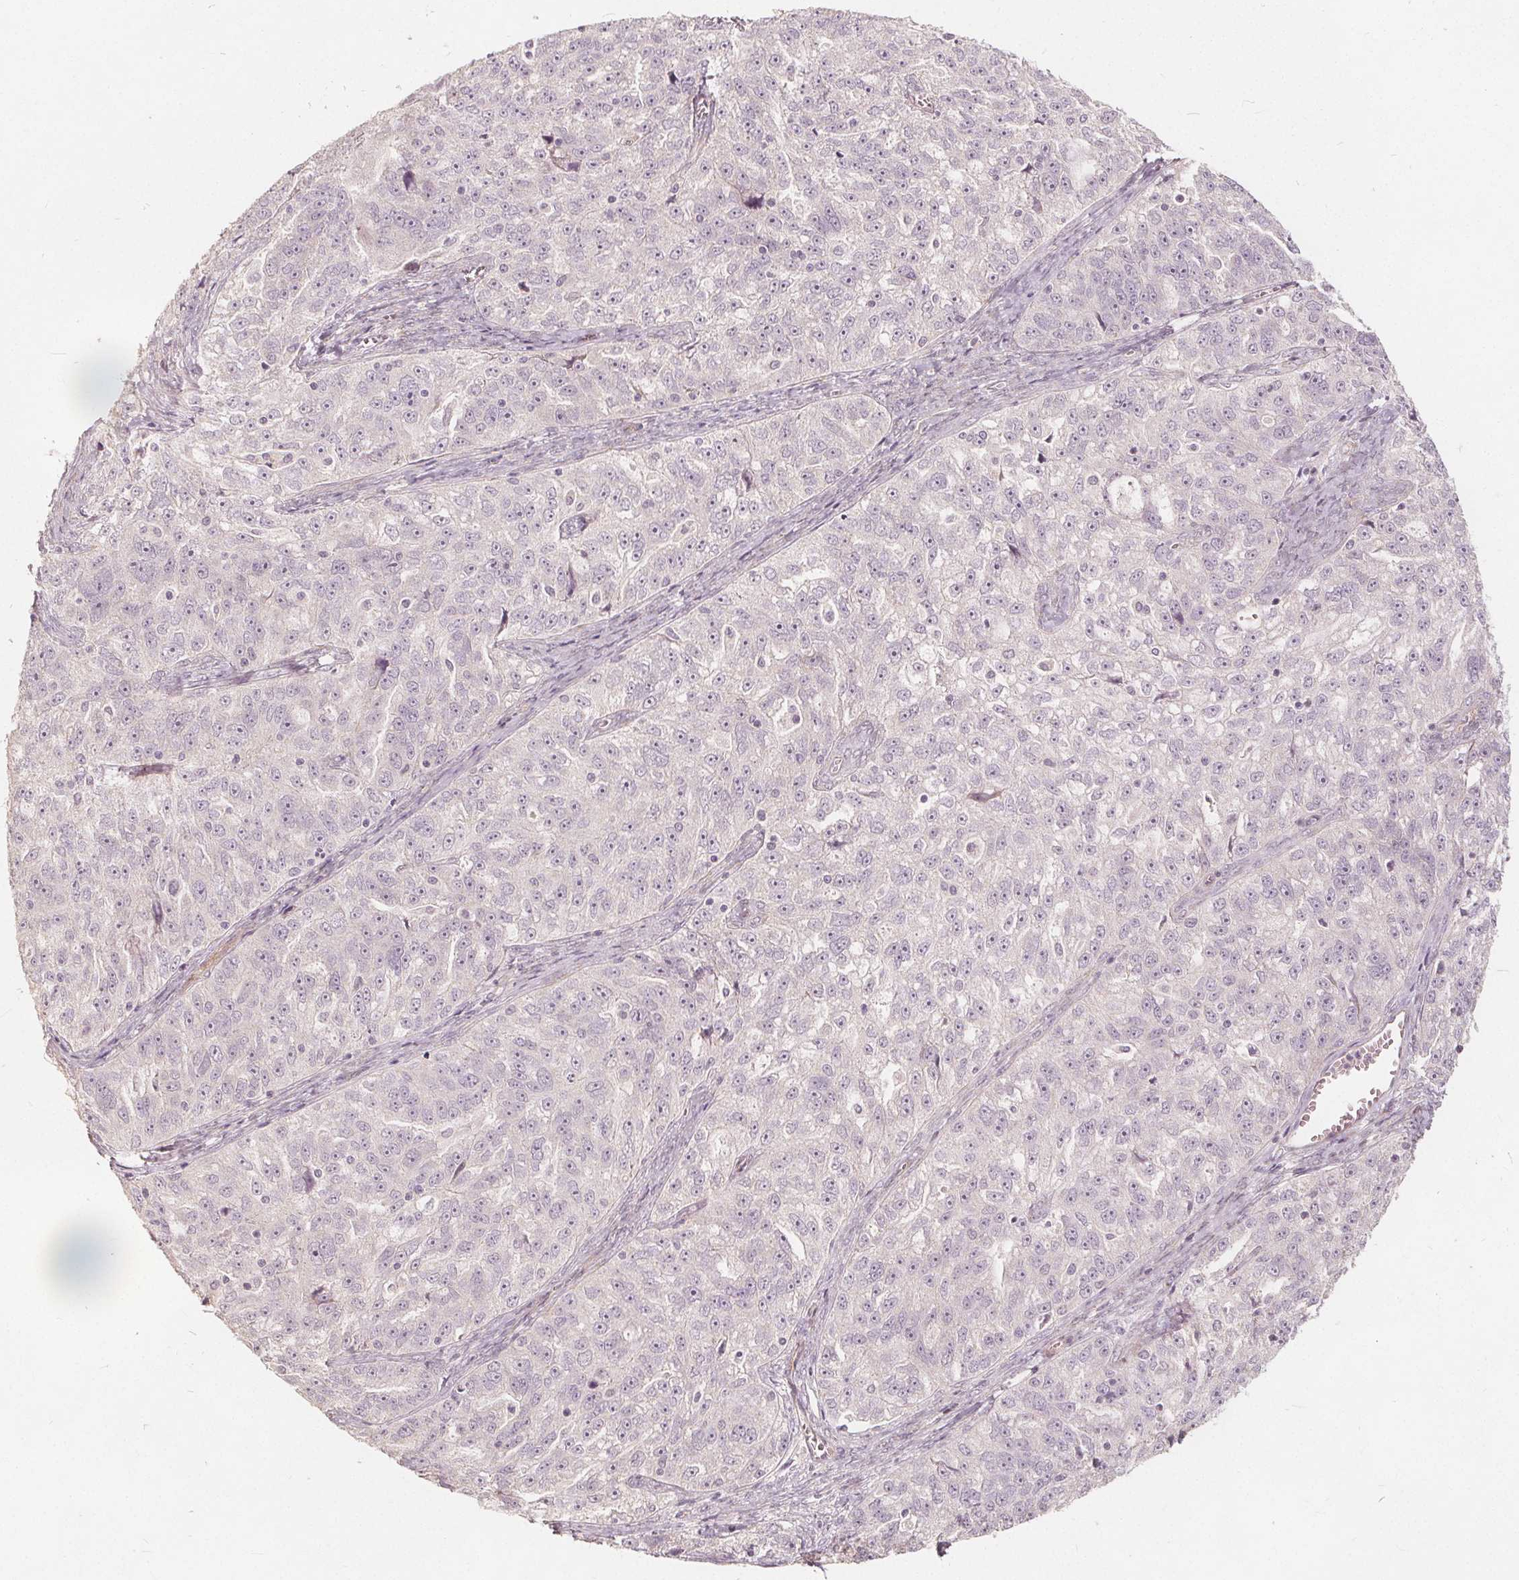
{"staining": {"intensity": "negative", "quantity": "none", "location": "none"}, "tissue": "ovarian cancer", "cell_type": "Tumor cells", "image_type": "cancer", "snomed": [{"axis": "morphology", "description": "Cystadenocarcinoma, serous, NOS"}, {"axis": "topography", "description": "Ovary"}], "caption": "Tumor cells are negative for protein expression in human ovarian serous cystadenocarcinoma. The staining is performed using DAB (3,3'-diaminobenzidine) brown chromogen with nuclei counter-stained in using hematoxylin.", "gene": "PTPRT", "patient": {"sex": "female", "age": 51}}